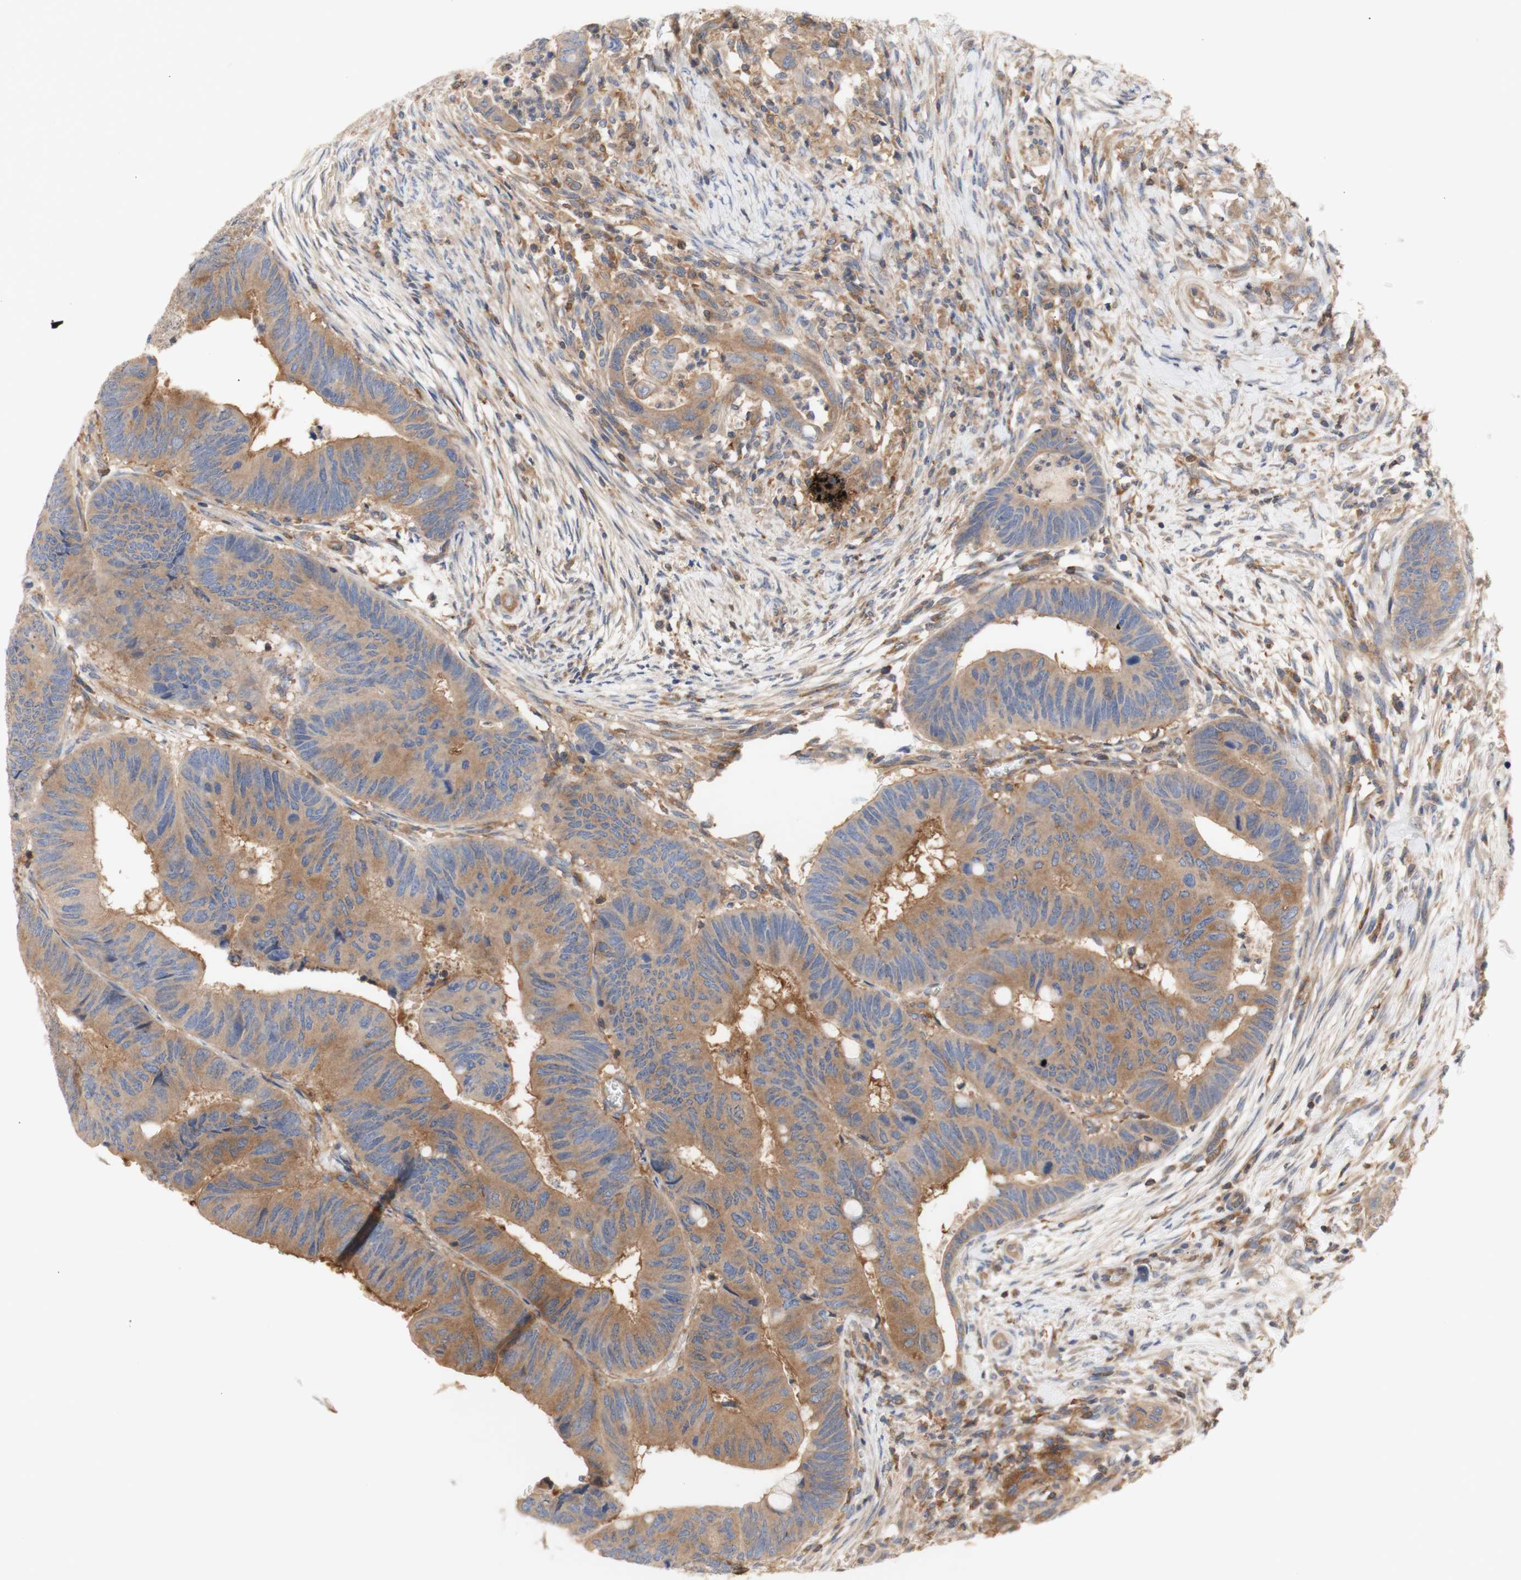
{"staining": {"intensity": "moderate", "quantity": ">75%", "location": "cytoplasmic/membranous"}, "tissue": "colorectal cancer", "cell_type": "Tumor cells", "image_type": "cancer", "snomed": [{"axis": "morphology", "description": "Normal tissue, NOS"}, {"axis": "morphology", "description": "Adenocarcinoma, NOS"}, {"axis": "topography", "description": "Rectum"}, {"axis": "topography", "description": "Peripheral nerve tissue"}], "caption": "Moderate cytoplasmic/membranous protein staining is seen in about >75% of tumor cells in colorectal adenocarcinoma.", "gene": "IKBKG", "patient": {"sex": "male", "age": 92}}